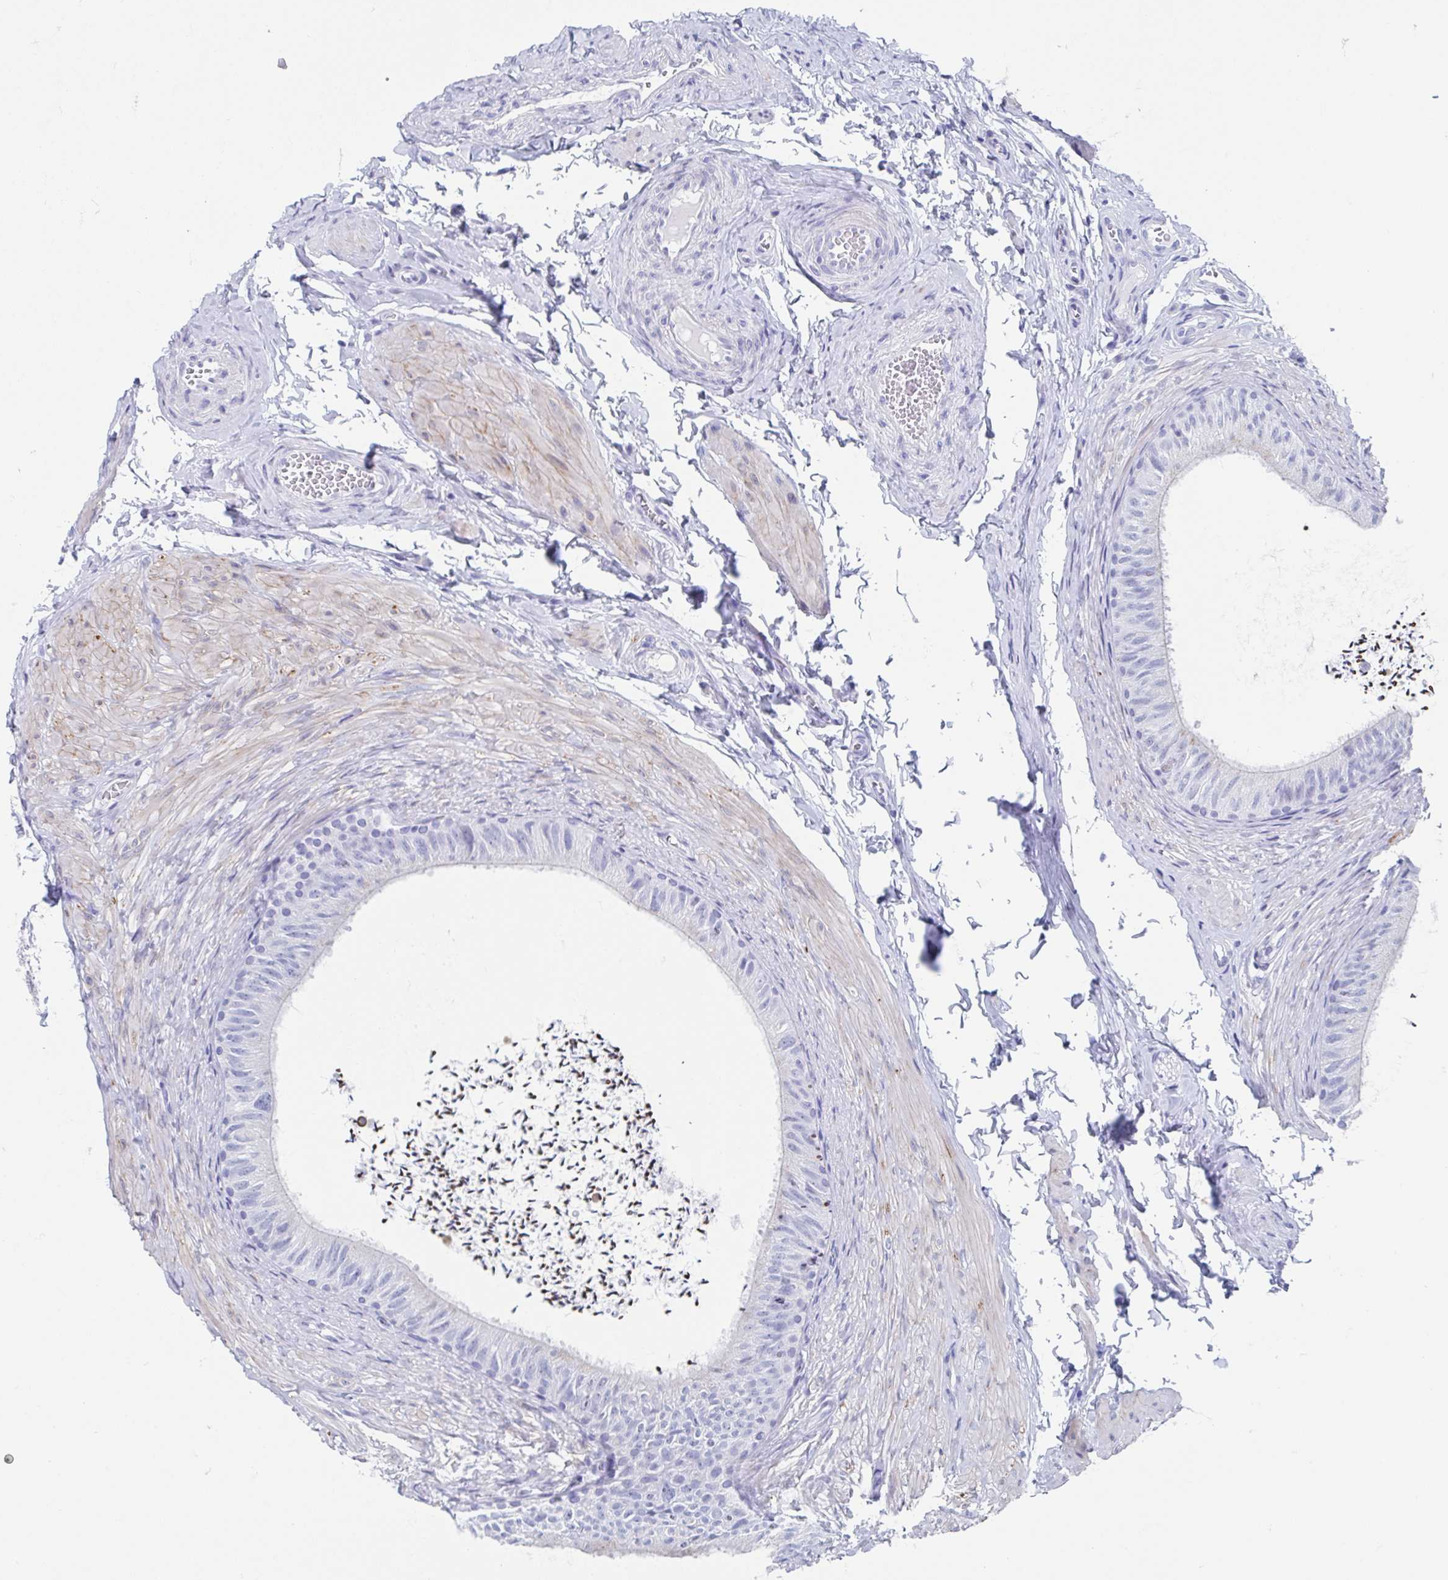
{"staining": {"intensity": "negative", "quantity": "none", "location": "none"}, "tissue": "epididymis", "cell_type": "Glandular cells", "image_type": "normal", "snomed": [{"axis": "morphology", "description": "Normal tissue, NOS"}, {"axis": "topography", "description": "Epididymis, spermatic cord, NOS"}, {"axis": "topography", "description": "Epididymis"}, {"axis": "topography", "description": "Peripheral nerve tissue"}], "caption": "An immunohistochemistry photomicrograph of normal epididymis is shown. There is no staining in glandular cells of epididymis.", "gene": "SHCBP1L", "patient": {"sex": "male", "age": 29}}